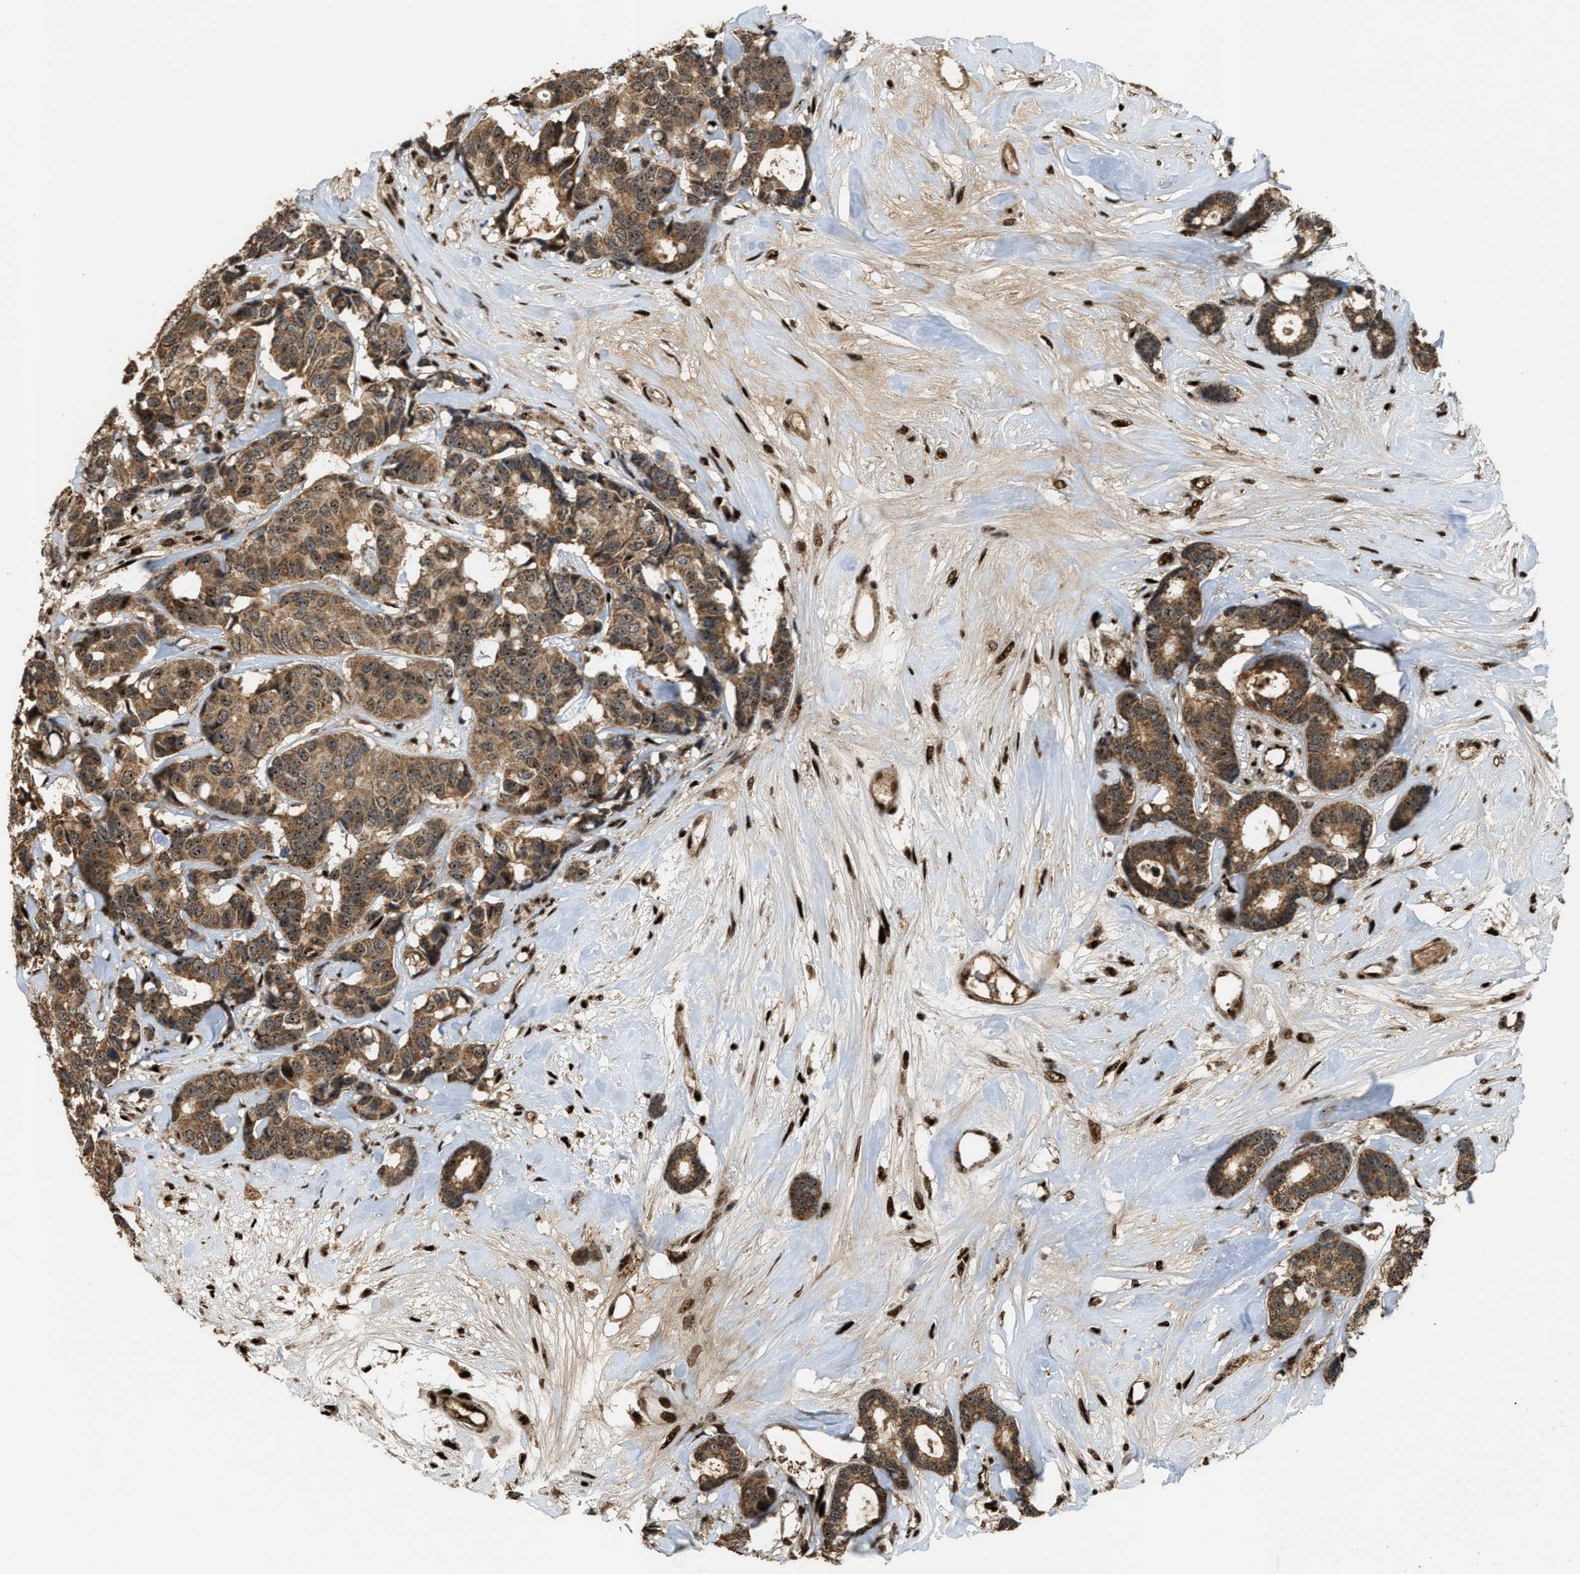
{"staining": {"intensity": "moderate", "quantity": ">75%", "location": "cytoplasmic/membranous,nuclear"}, "tissue": "breast cancer", "cell_type": "Tumor cells", "image_type": "cancer", "snomed": [{"axis": "morphology", "description": "Duct carcinoma"}, {"axis": "topography", "description": "Breast"}], "caption": "The micrograph displays a brown stain indicating the presence of a protein in the cytoplasmic/membranous and nuclear of tumor cells in breast cancer (invasive ductal carcinoma). (DAB IHC, brown staining for protein, blue staining for nuclei).", "gene": "ZNF687", "patient": {"sex": "female", "age": 87}}